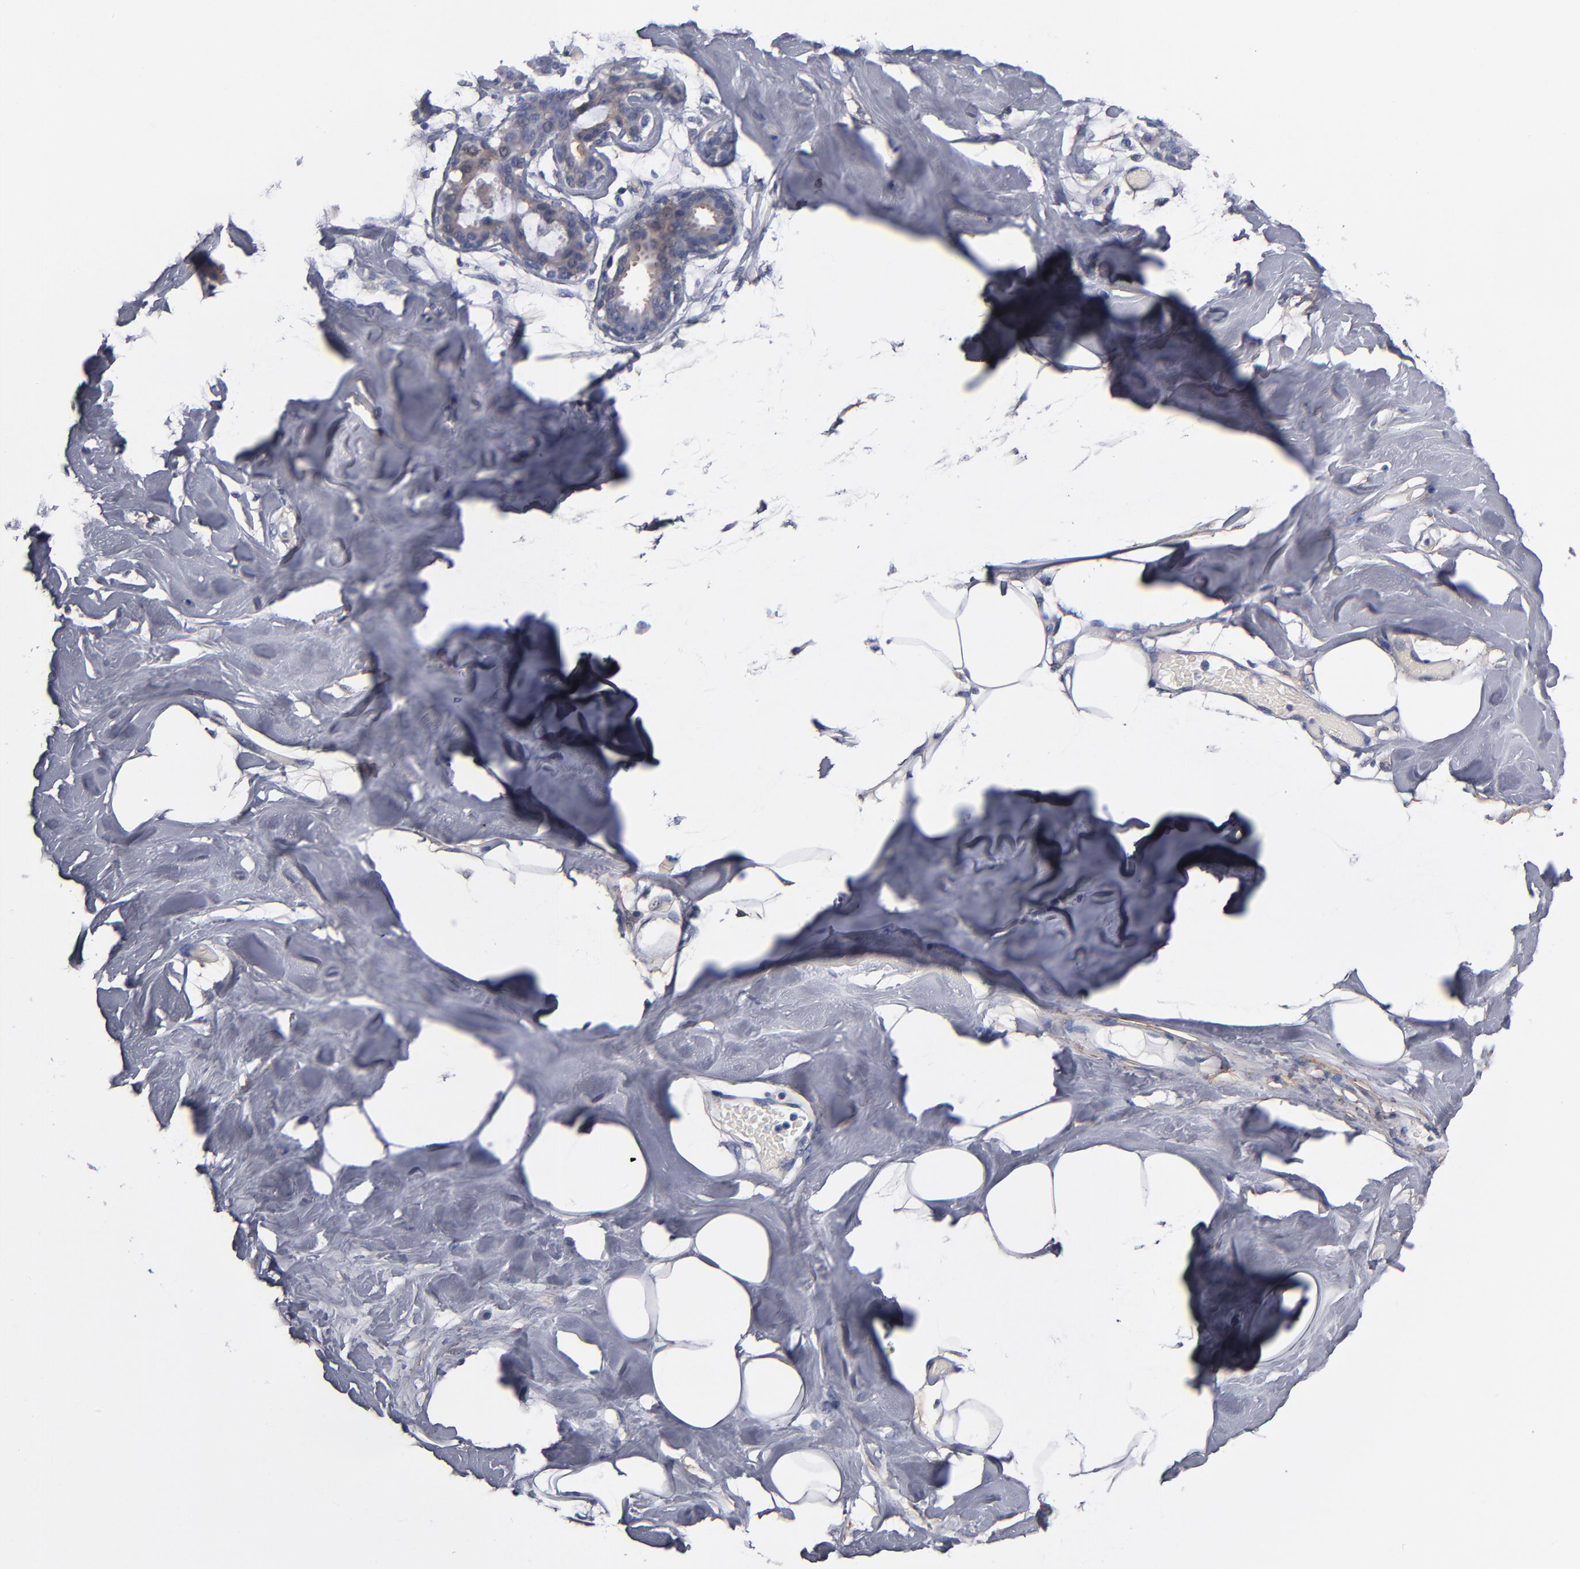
{"staining": {"intensity": "negative", "quantity": "none", "location": "none"}, "tissue": "breast", "cell_type": "Adipocytes", "image_type": "normal", "snomed": [{"axis": "morphology", "description": "Normal tissue, NOS"}, {"axis": "topography", "description": "Breast"}, {"axis": "topography", "description": "Soft tissue"}], "caption": "Micrograph shows no protein expression in adipocytes of unremarkable breast.", "gene": "PLSCR4", "patient": {"sex": "female", "age": 25}}